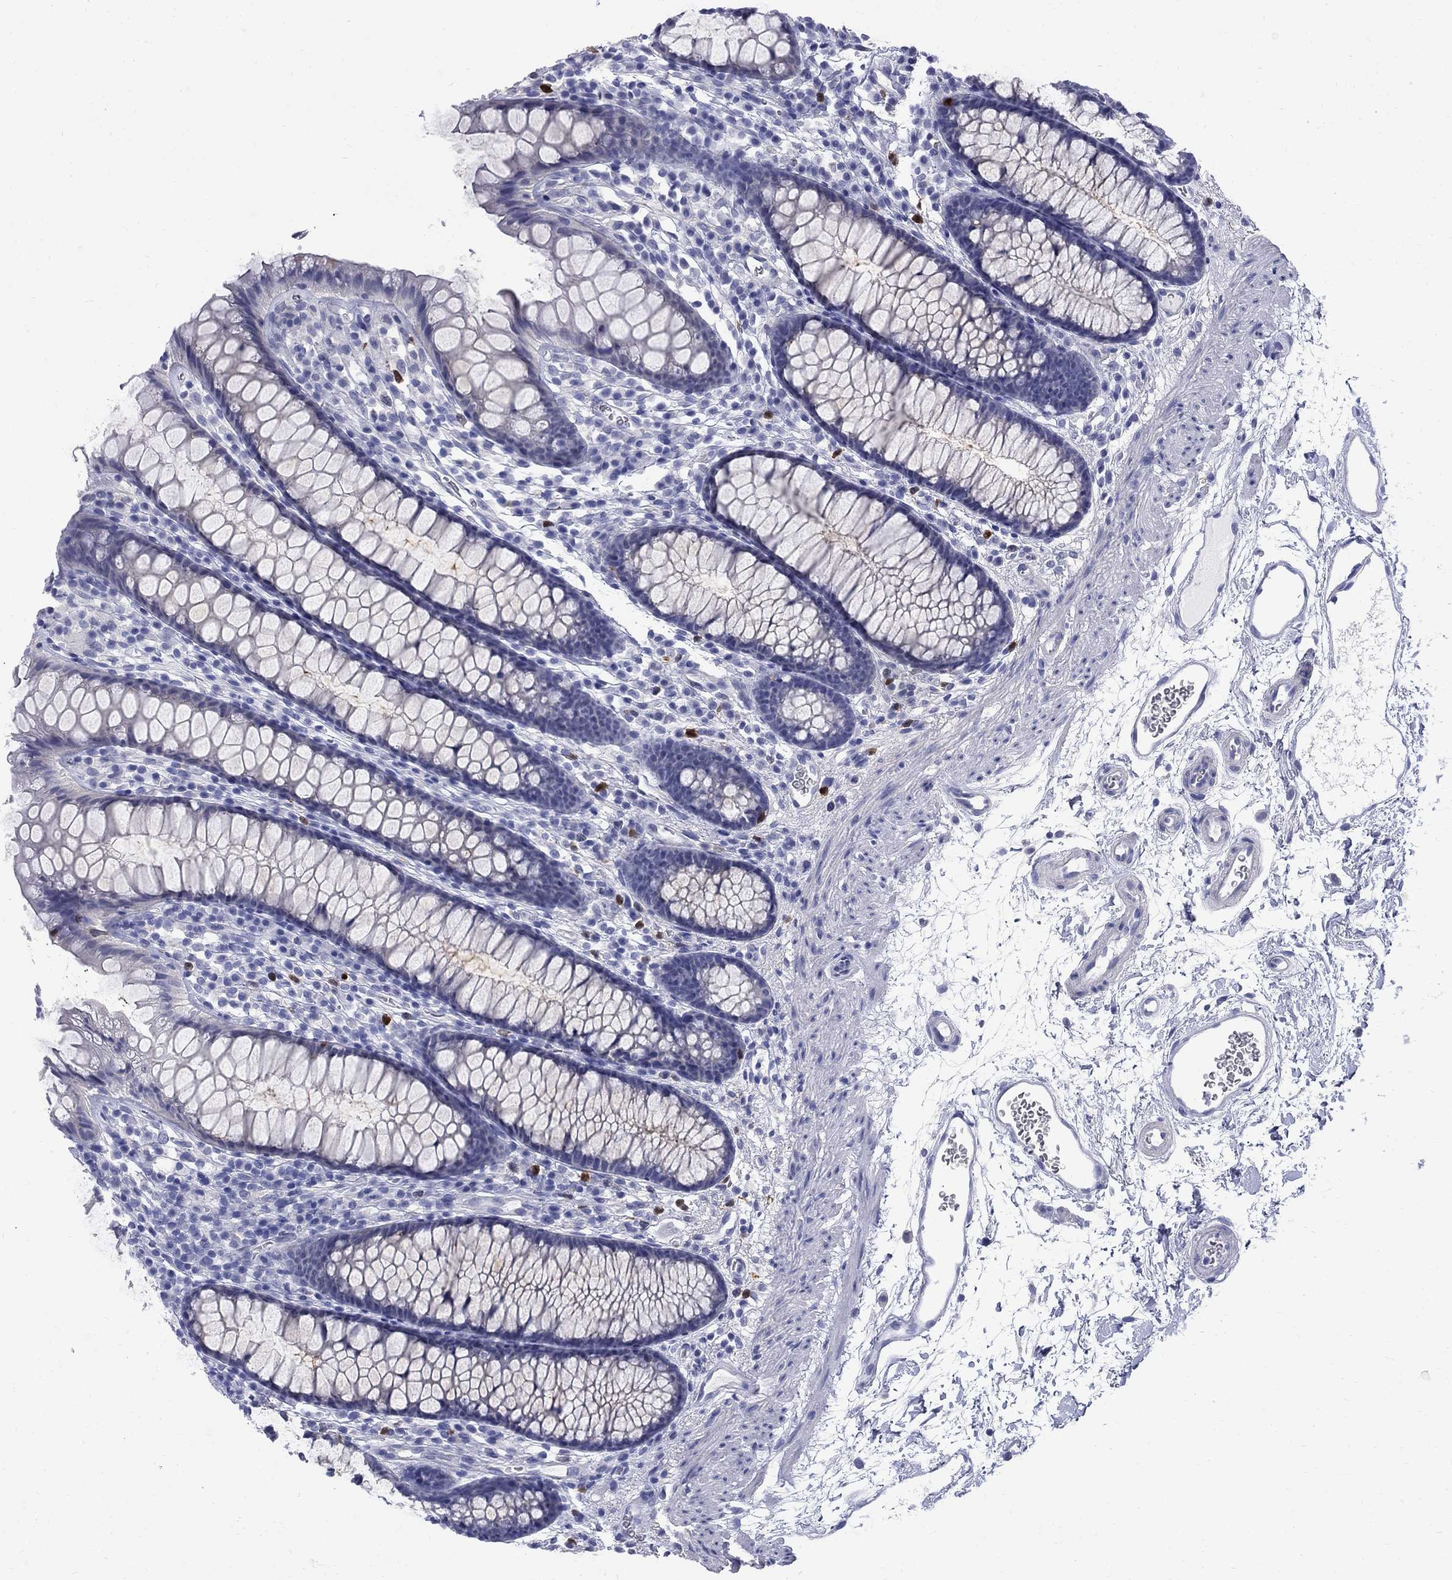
{"staining": {"intensity": "negative", "quantity": "none", "location": "none"}, "tissue": "colon", "cell_type": "Endothelial cells", "image_type": "normal", "snomed": [{"axis": "morphology", "description": "Normal tissue, NOS"}, {"axis": "topography", "description": "Colon"}], "caption": "Immunohistochemistry photomicrograph of normal colon stained for a protein (brown), which demonstrates no positivity in endothelial cells.", "gene": "SERPINB2", "patient": {"sex": "male", "age": 76}}